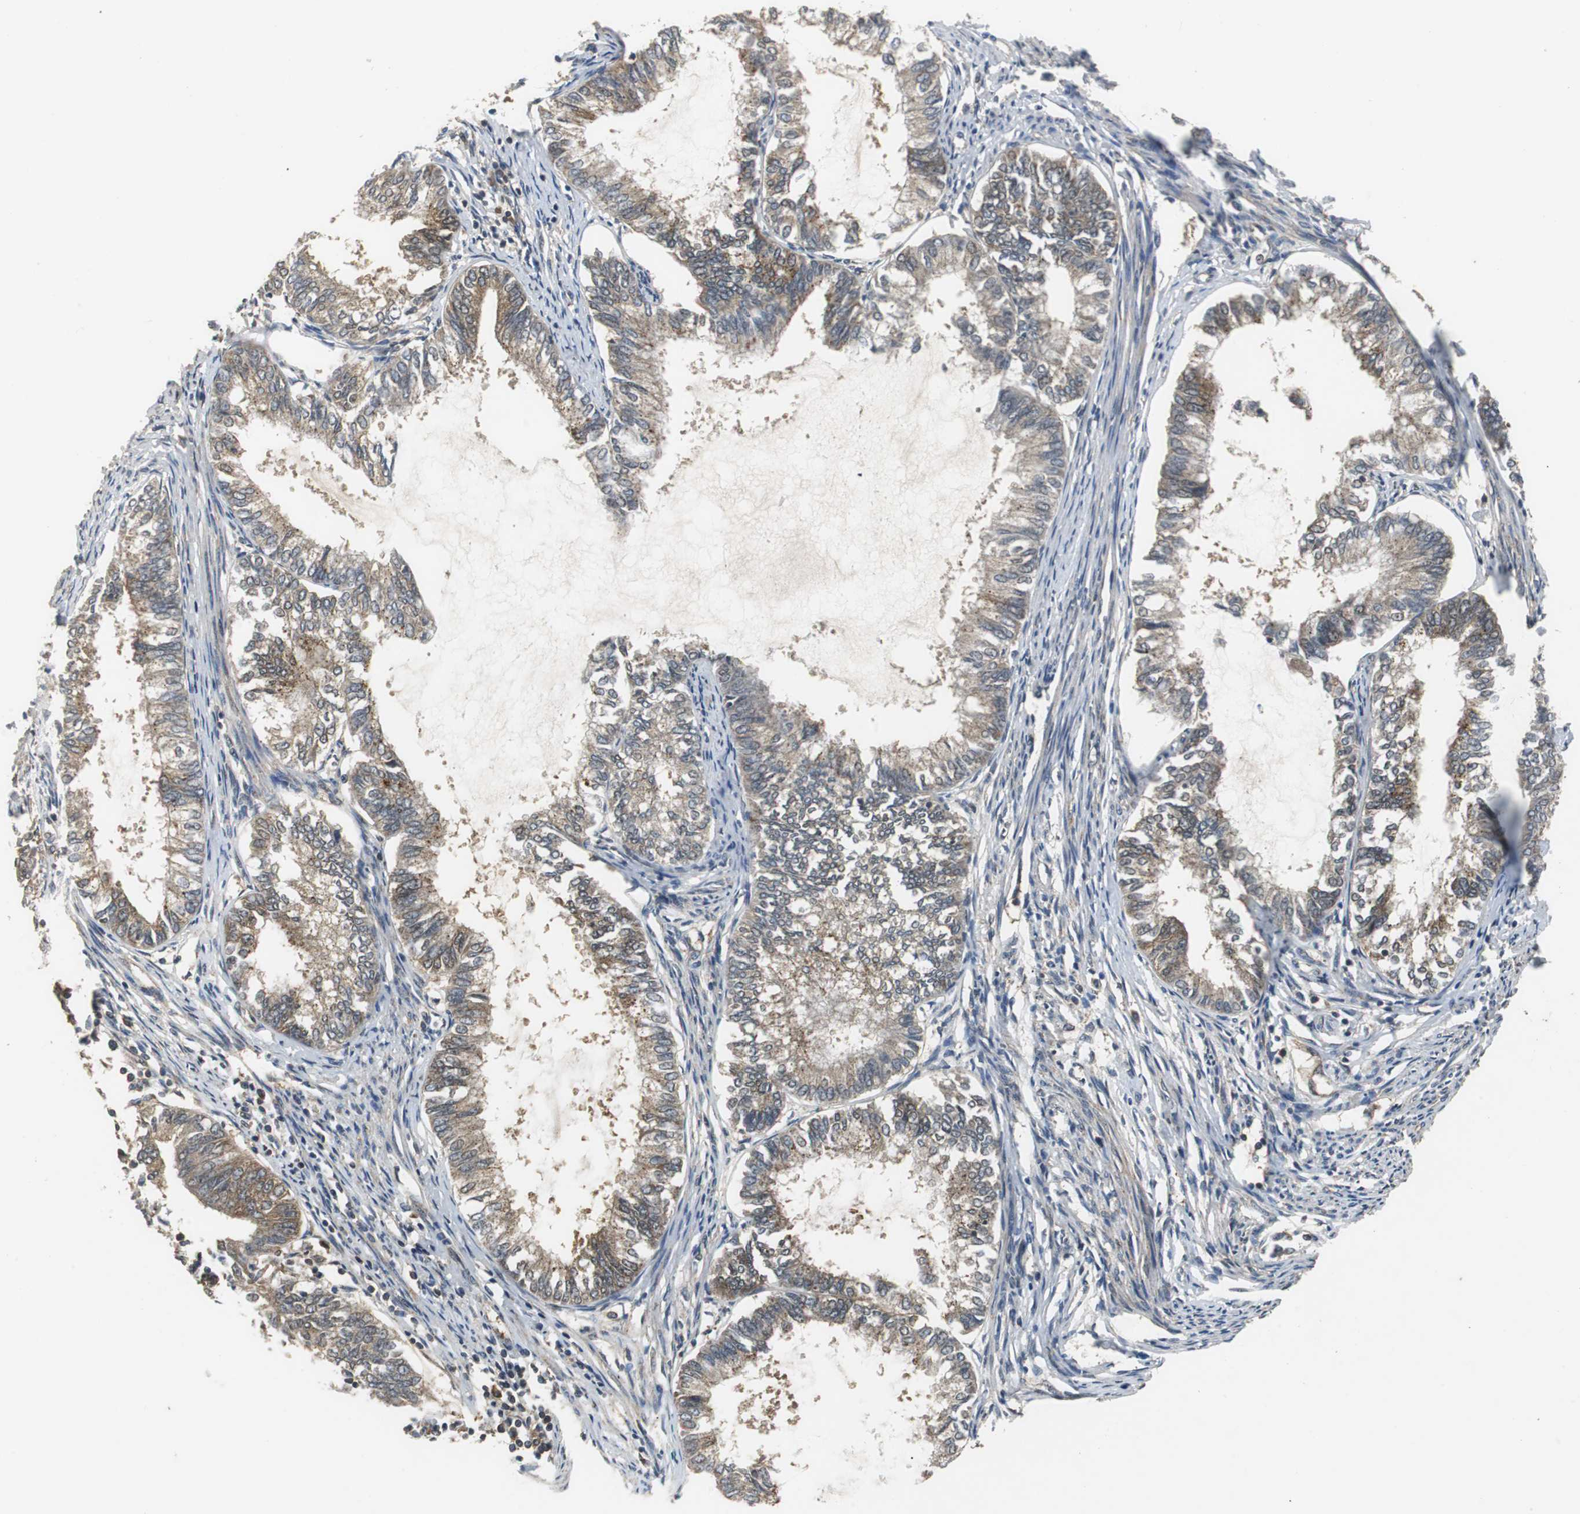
{"staining": {"intensity": "moderate", "quantity": "25%-75%", "location": "cytoplasmic/membranous"}, "tissue": "endometrial cancer", "cell_type": "Tumor cells", "image_type": "cancer", "snomed": [{"axis": "morphology", "description": "Adenocarcinoma, NOS"}, {"axis": "topography", "description": "Endometrium"}], "caption": "Approximately 25%-75% of tumor cells in endometrial cancer demonstrate moderate cytoplasmic/membranous protein staining as visualized by brown immunohistochemical staining.", "gene": "VBP1", "patient": {"sex": "female", "age": 86}}